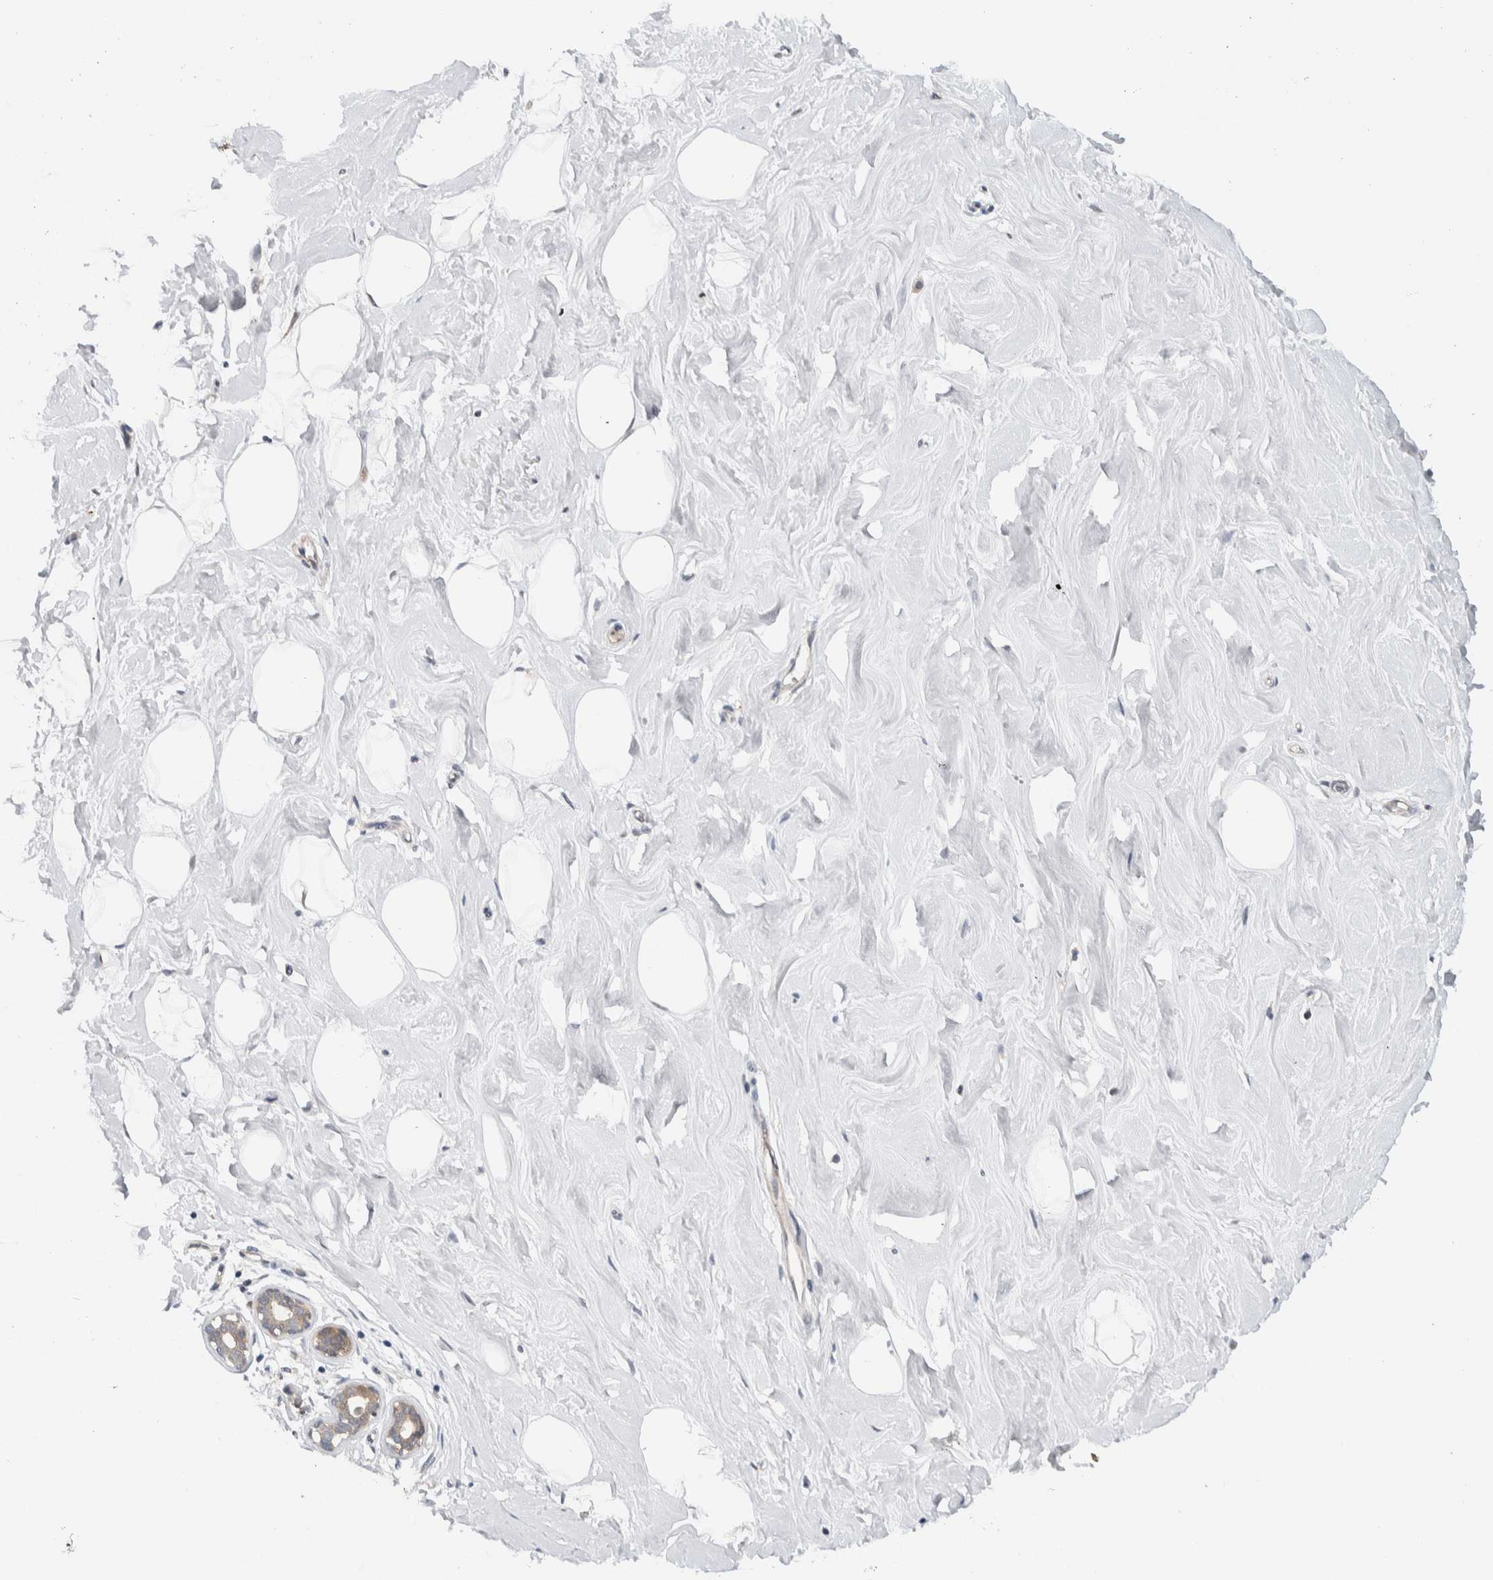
{"staining": {"intensity": "negative", "quantity": "none", "location": "none"}, "tissue": "breast", "cell_type": "Adipocytes", "image_type": "normal", "snomed": [{"axis": "morphology", "description": "Normal tissue, NOS"}, {"axis": "topography", "description": "Breast"}], "caption": "This image is of benign breast stained with IHC to label a protein in brown with the nuclei are counter-stained blue. There is no positivity in adipocytes.", "gene": "NCR3LG1", "patient": {"sex": "female", "age": 23}}